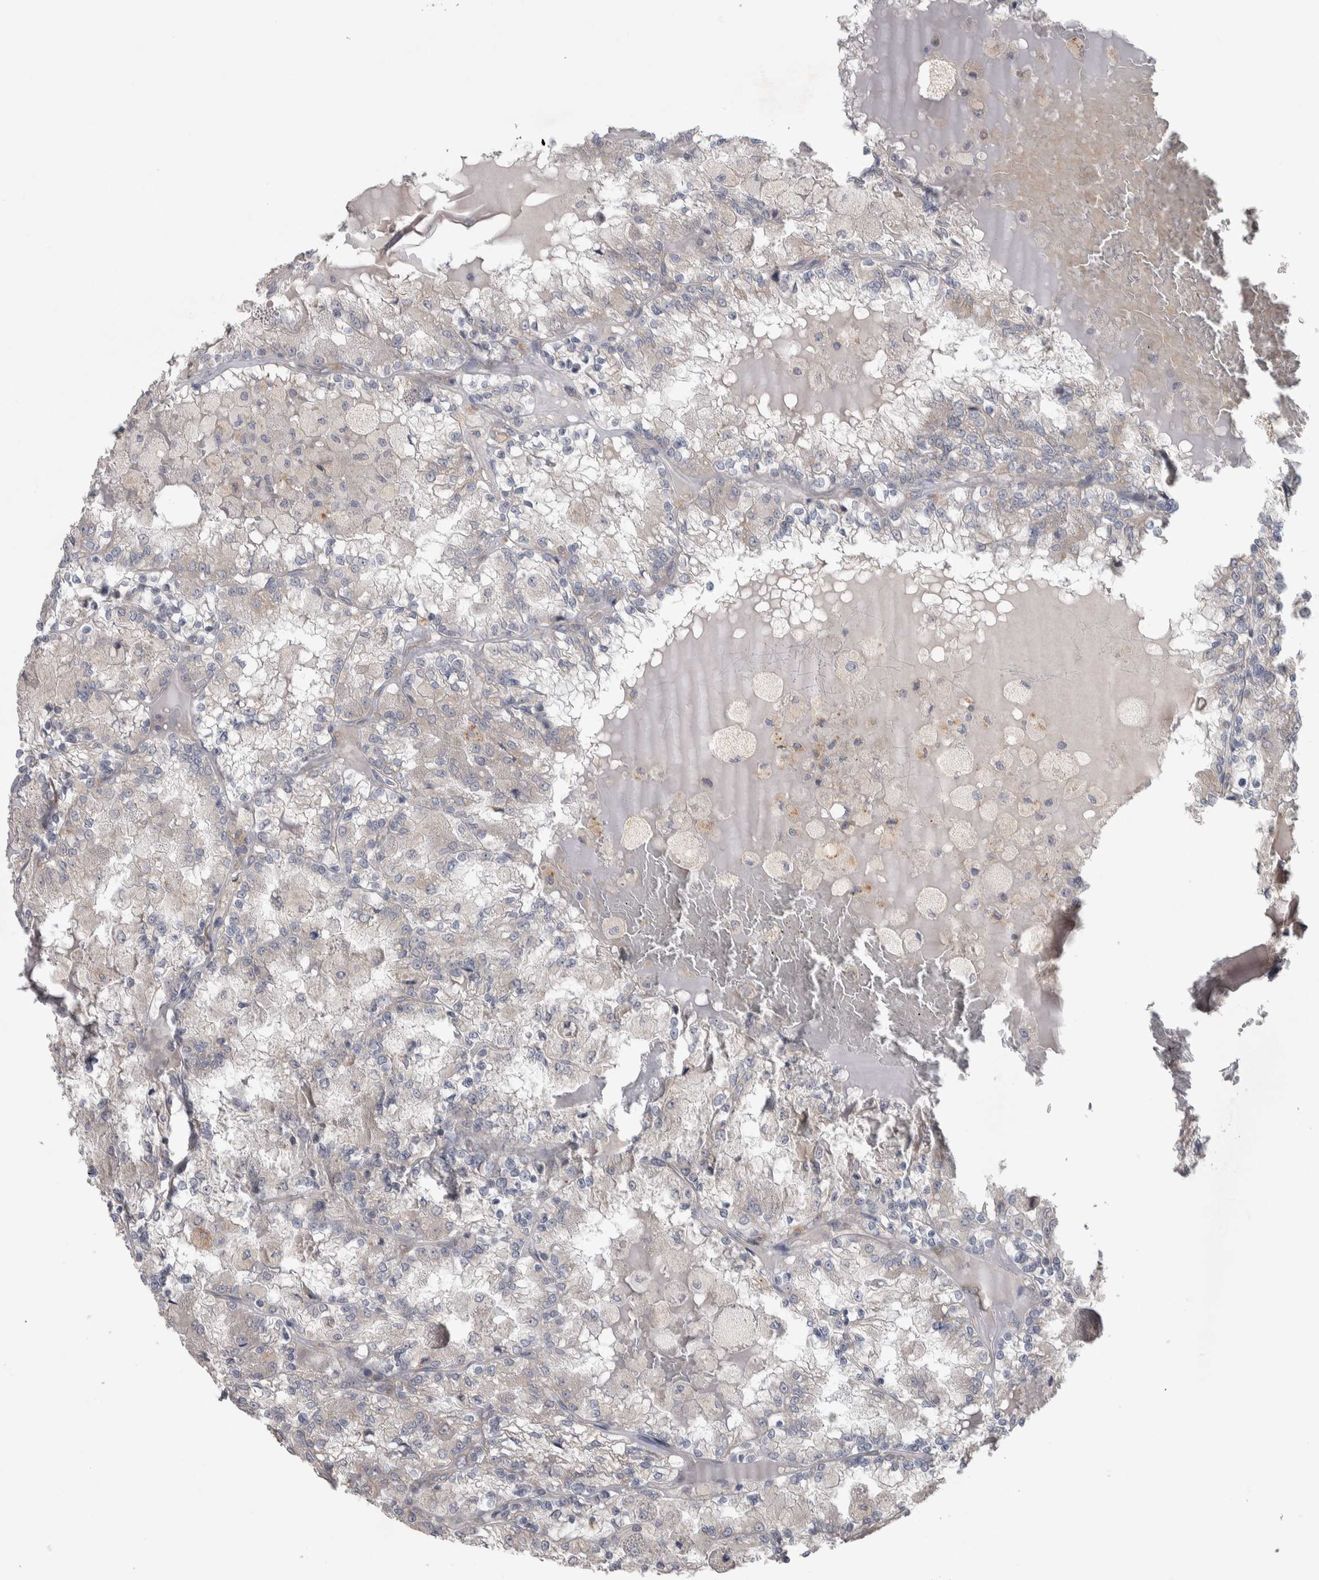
{"staining": {"intensity": "negative", "quantity": "none", "location": "none"}, "tissue": "renal cancer", "cell_type": "Tumor cells", "image_type": "cancer", "snomed": [{"axis": "morphology", "description": "Adenocarcinoma, NOS"}, {"axis": "topography", "description": "Kidney"}], "caption": "Micrograph shows no significant protein staining in tumor cells of renal adenocarcinoma. The staining was performed using DAB to visualize the protein expression in brown, while the nuclei were stained in blue with hematoxylin (Magnification: 20x).", "gene": "SRP68", "patient": {"sex": "female", "age": 56}}